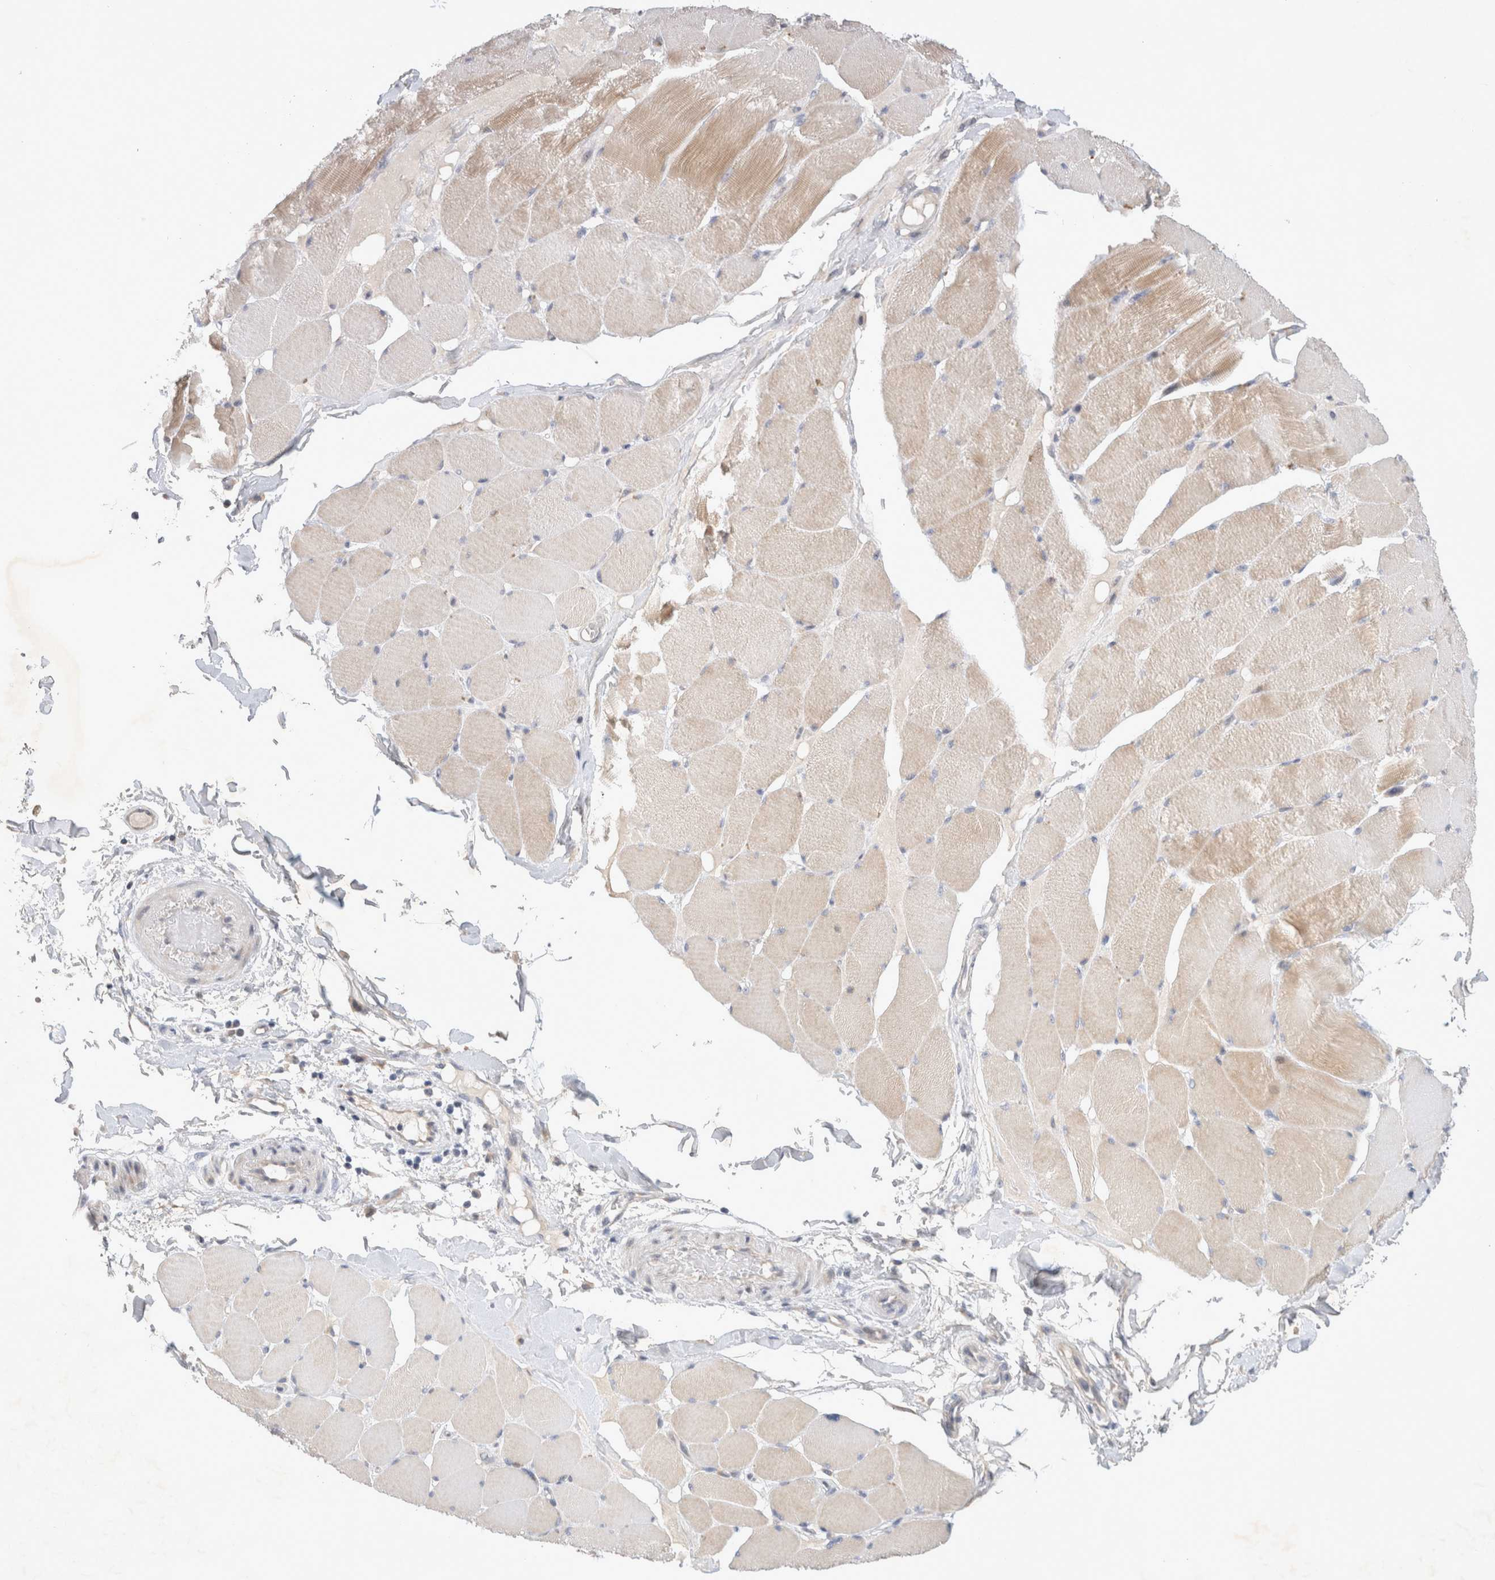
{"staining": {"intensity": "weak", "quantity": "<25%", "location": "cytoplasmic/membranous"}, "tissue": "skeletal muscle", "cell_type": "Myocytes", "image_type": "normal", "snomed": [{"axis": "morphology", "description": "Normal tissue, NOS"}, {"axis": "topography", "description": "Skin"}, {"axis": "topography", "description": "Skeletal muscle"}], "caption": "Myocytes show no significant protein positivity in normal skeletal muscle.", "gene": "NEDD4L", "patient": {"sex": "male", "age": 83}}